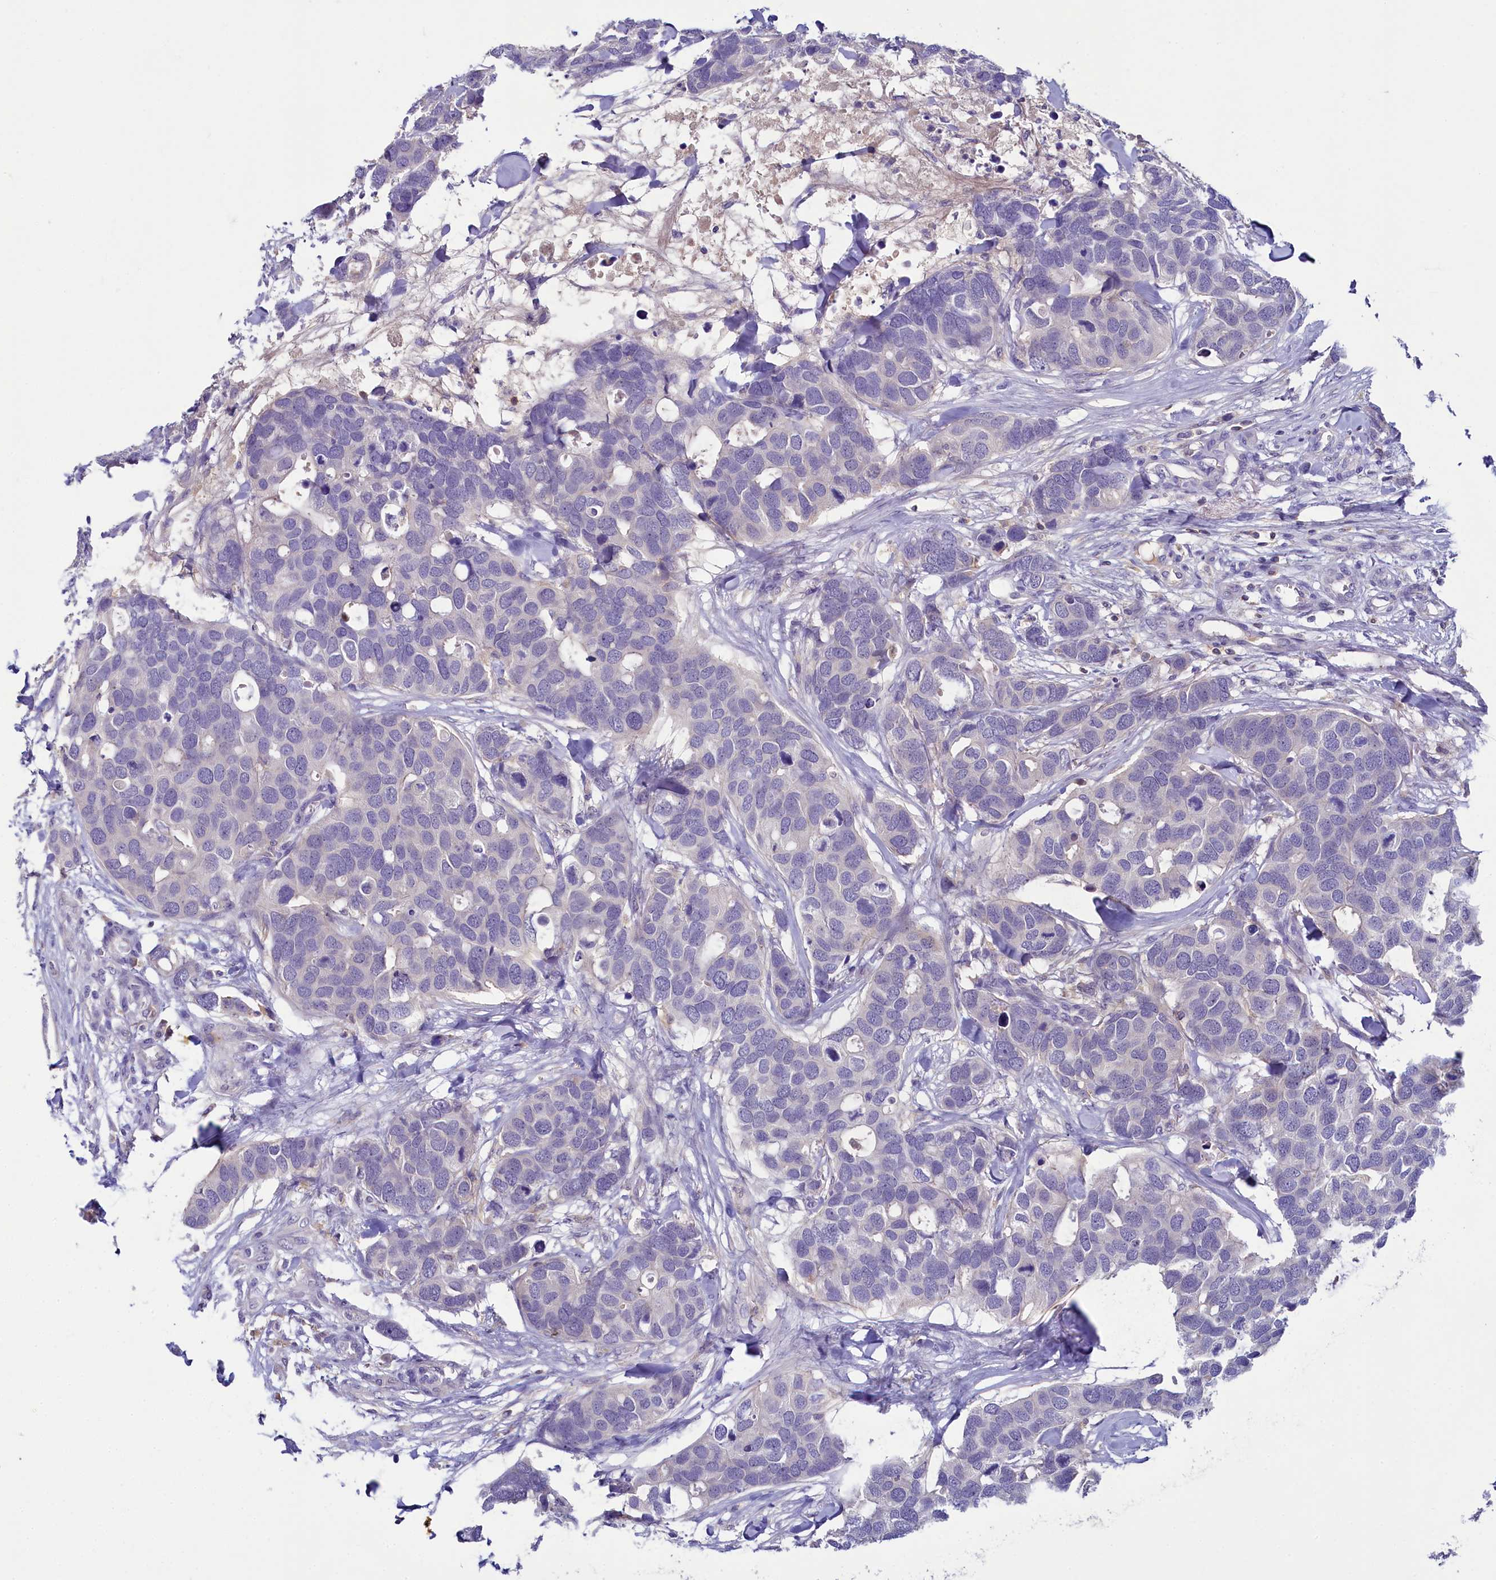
{"staining": {"intensity": "negative", "quantity": "none", "location": "none"}, "tissue": "breast cancer", "cell_type": "Tumor cells", "image_type": "cancer", "snomed": [{"axis": "morphology", "description": "Duct carcinoma"}, {"axis": "topography", "description": "Breast"}], "caption": "Human invasive ductal carcinoma (breast) stained for a protein using immunohistochemistry (IHC) reveals no staining in tumor cells.", "gene": "FGFR2", "patient": {"sex": "female", "age": 83}}